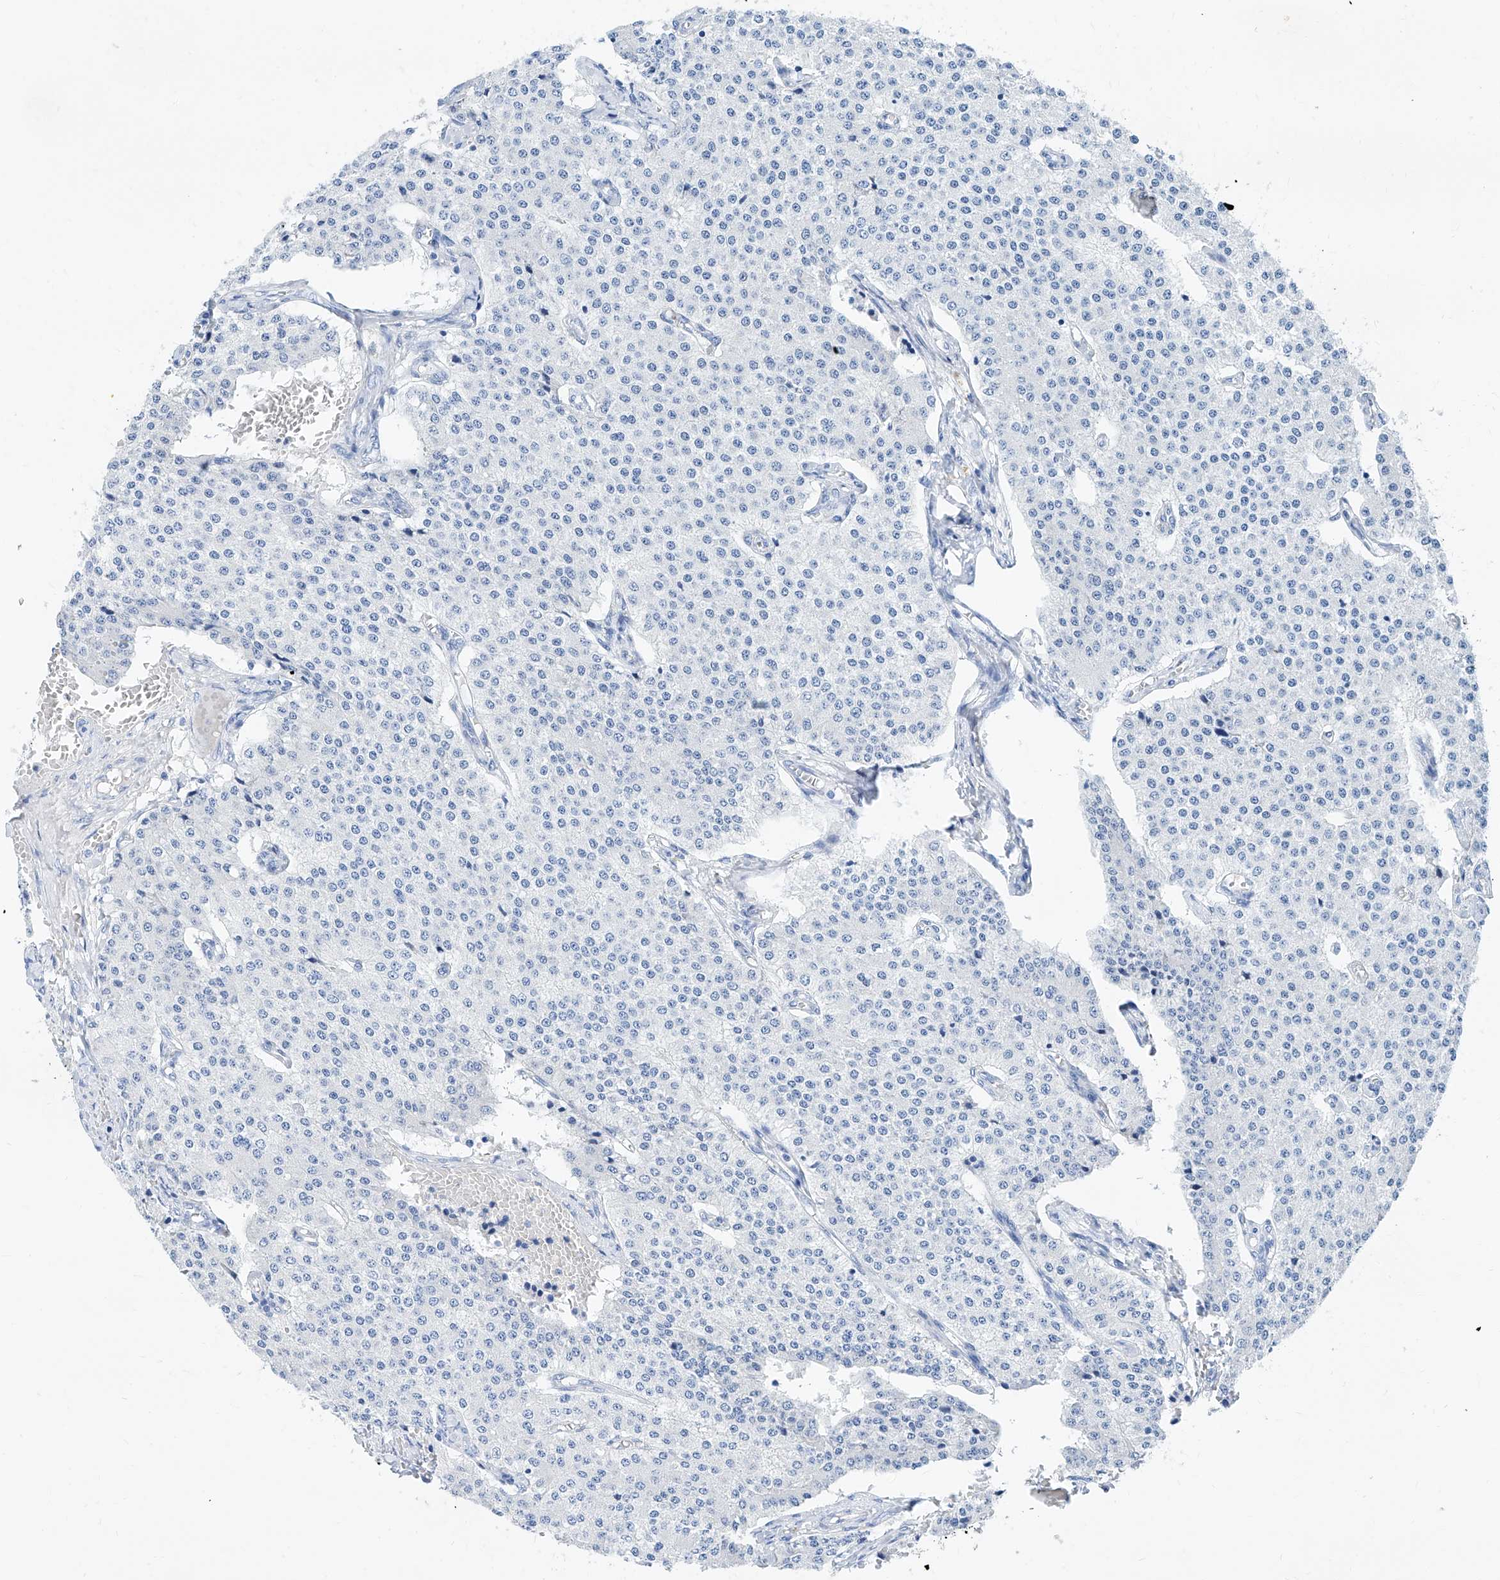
{"staining": {"intensity": "negative", "quantity": "none", "location": "none"}, "tissue": "carcinoid", "cell_type": "Tumor cells", "image_type": "cancer", "snomed": [{"axis": "morphology", "description": "Carcinoid, malignant, NOS"}, {"axis": "topography", "description": "Colon"}], "caption": "Micrograph shows no significant protein expression in tumor cells of carcinoid (malignant).", "gene": "SLC25A29", "patient": {"sex": "female", "age": 52}}